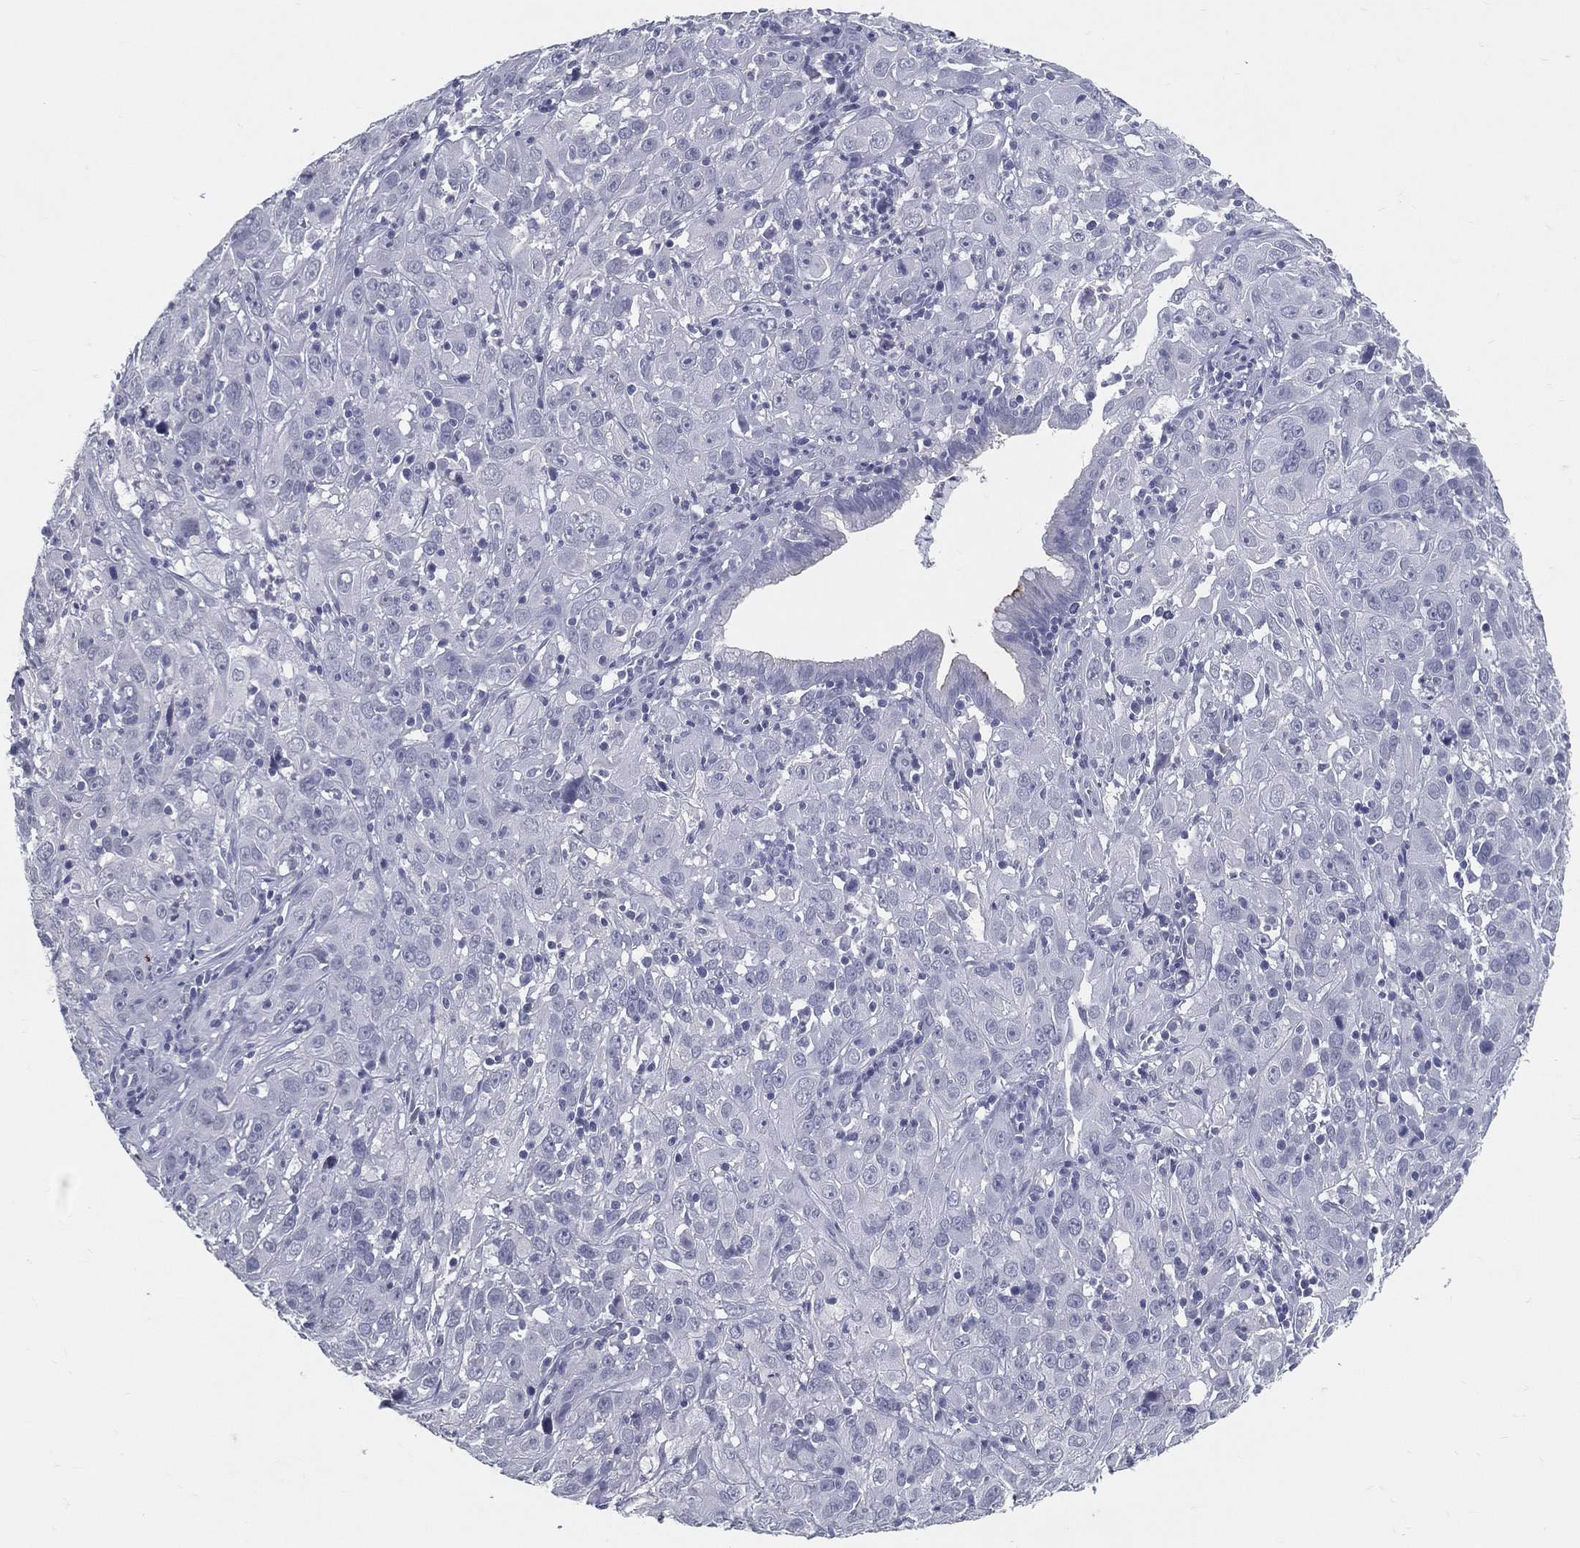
{"staining": {"intensity": "negative", "quantity": "none", "location": "none"}, "tissue": "cervical cancer", "cell_type": "Tumor cells", "image_type": "cancer", "snomed": [{"axis": "morphology", "description": "Squamous cell carcinoma, NOS"}, {"axis": "topography", "description": "Cervix"}], "caption": "Tumor cells show no significant protein staining in cervical squamous cell carcinoma. (Stains: DAB (3,3'-diaminobenzidine) immunohistochemistry with hematoxylin counter stain, Microscopy: brightfield microscopy at high magnification).", "gene": "ACE2", "patient": {"sex": "female", "age": 32}}